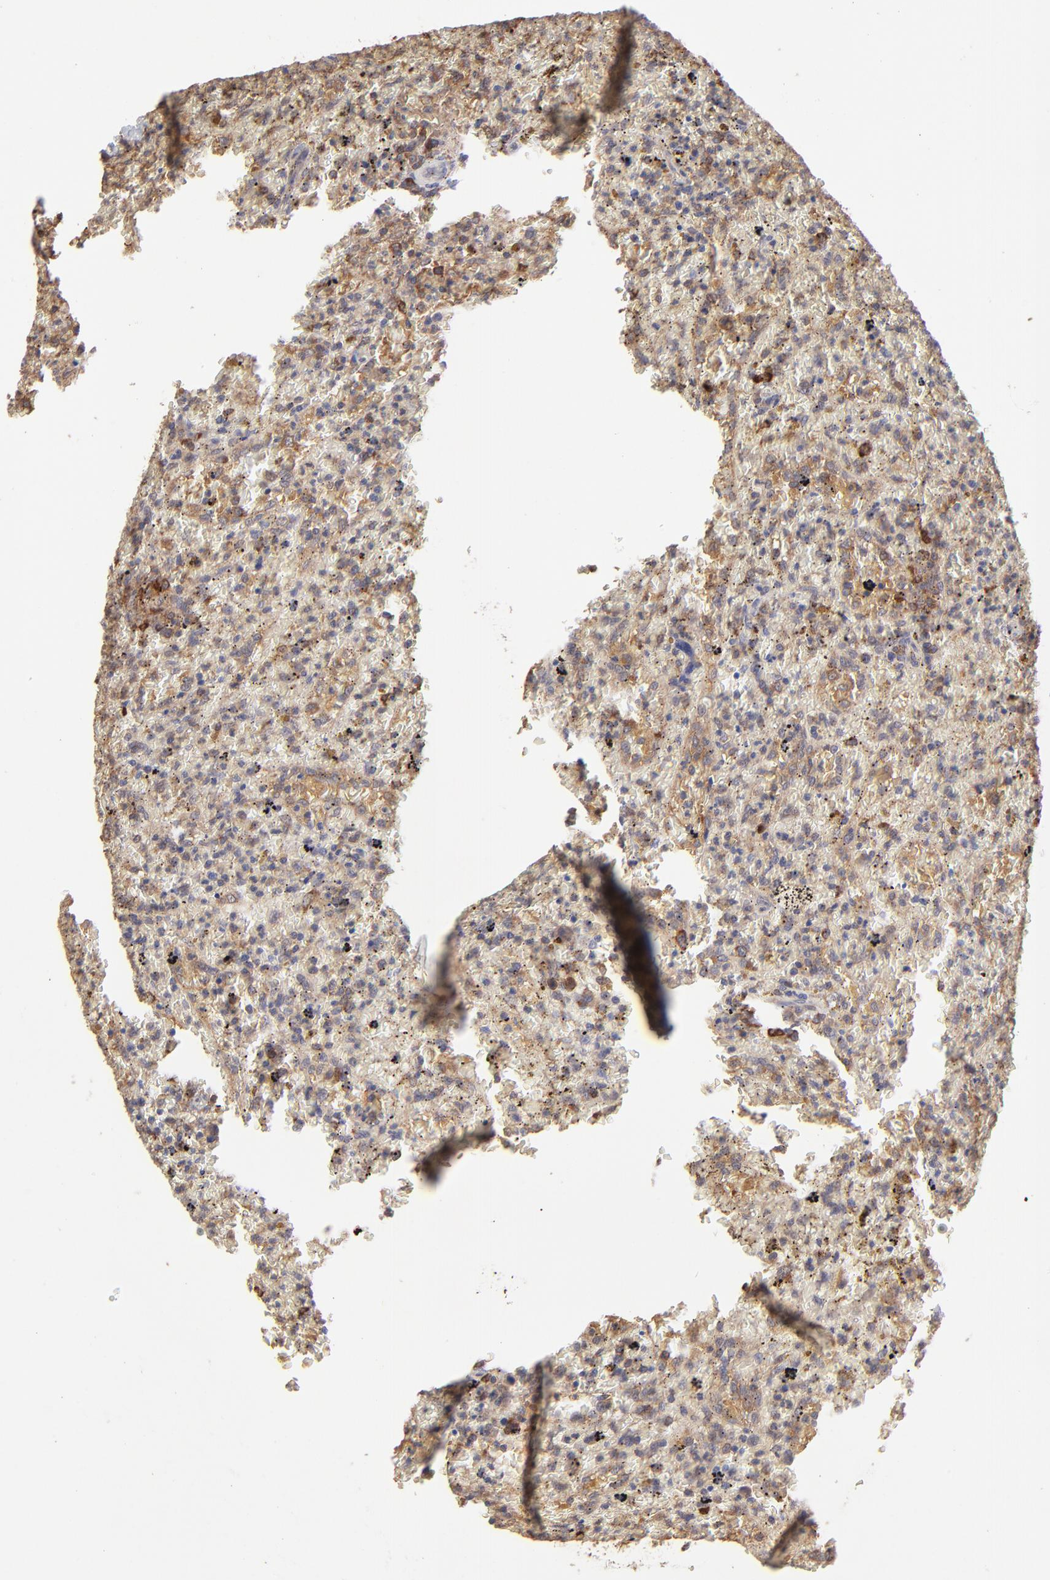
{"staining": {"intensity": "strong", "quantity": "<25%", "location": "cytoplasmic/membranous"}, "tissue": "lymphoma", "cell_type": "Tumor cells", "image_type": "cancer", "snomed": [{"axis": "morphology", "description": "Malignant lymphoma, non-Hodgkin's type, High grade"}, {"axis": "topography", "description": "Spleen"}, {"axis": "topography", "description": "Lymph node"}], "caption": "Malignant lymphoma, non-Hodgkin's type (high-grade) stained for a protein (brown) reveals strong cytoplasmic/membranous positive positivity in approximately <25% of tumor cells.", "gene": "GART", "patient": {"sex": "female", "age": 70}}